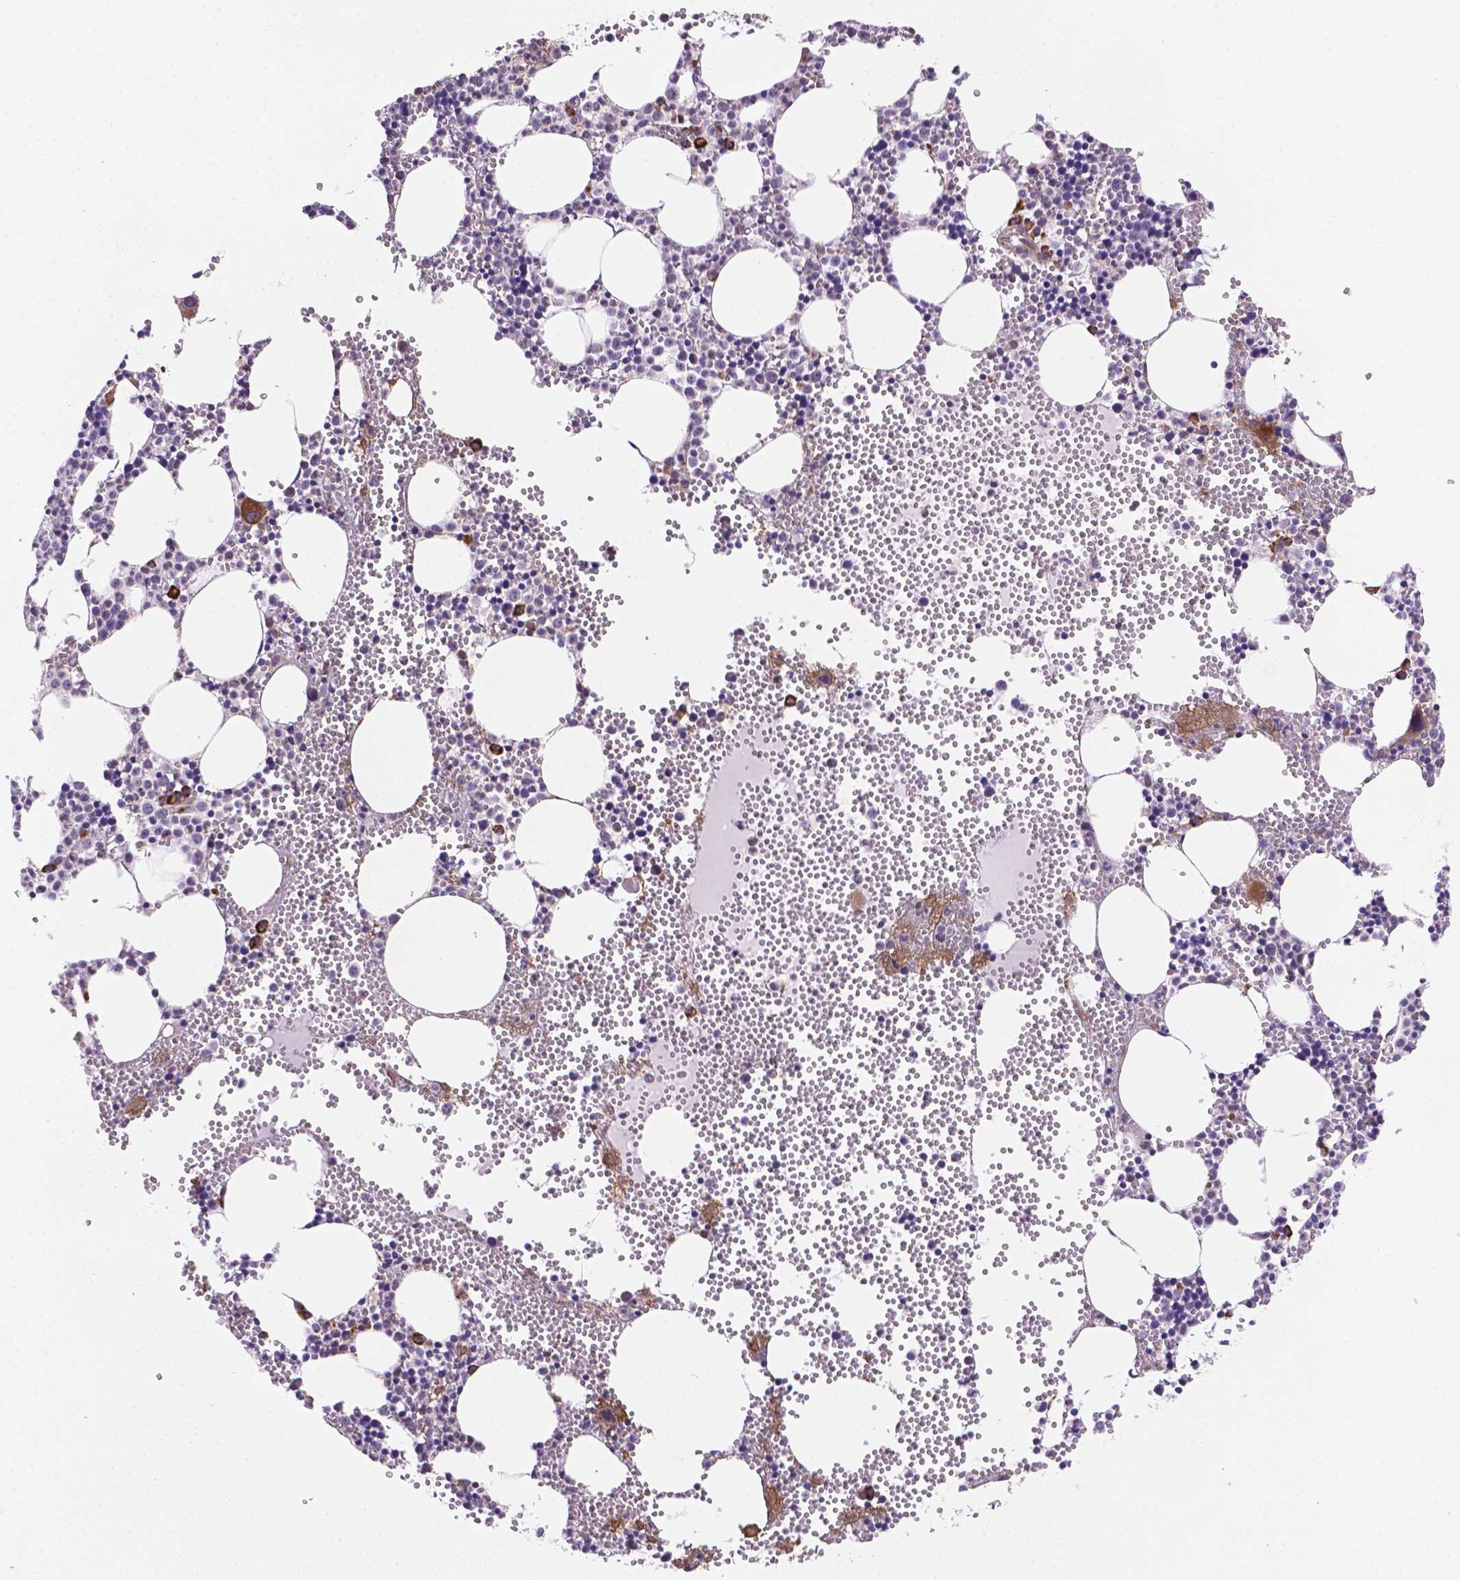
{"staining": {"intensity": "moderate", "quantity": "<25%", "location": "cytoplasmic/membranous"}, "tissue": "bone marrow", "cell_type": "Hematopoietic cells", "image_type": "normal", "snomed": [{"axis": "morphology", "description": "Normal tissue, NOS"}, {"axis": "topography", "description": "Bone marrow"}], "caption": "Bone marrow stained with DAB (3,3'-diaminobenzidine) IHC displays low levels of moderate cytoplasmic/membranous positivity in about <25% of hematopoietic cells.", "gene": "FNIP1", "patient": {"sex": "male", "age": 89}}